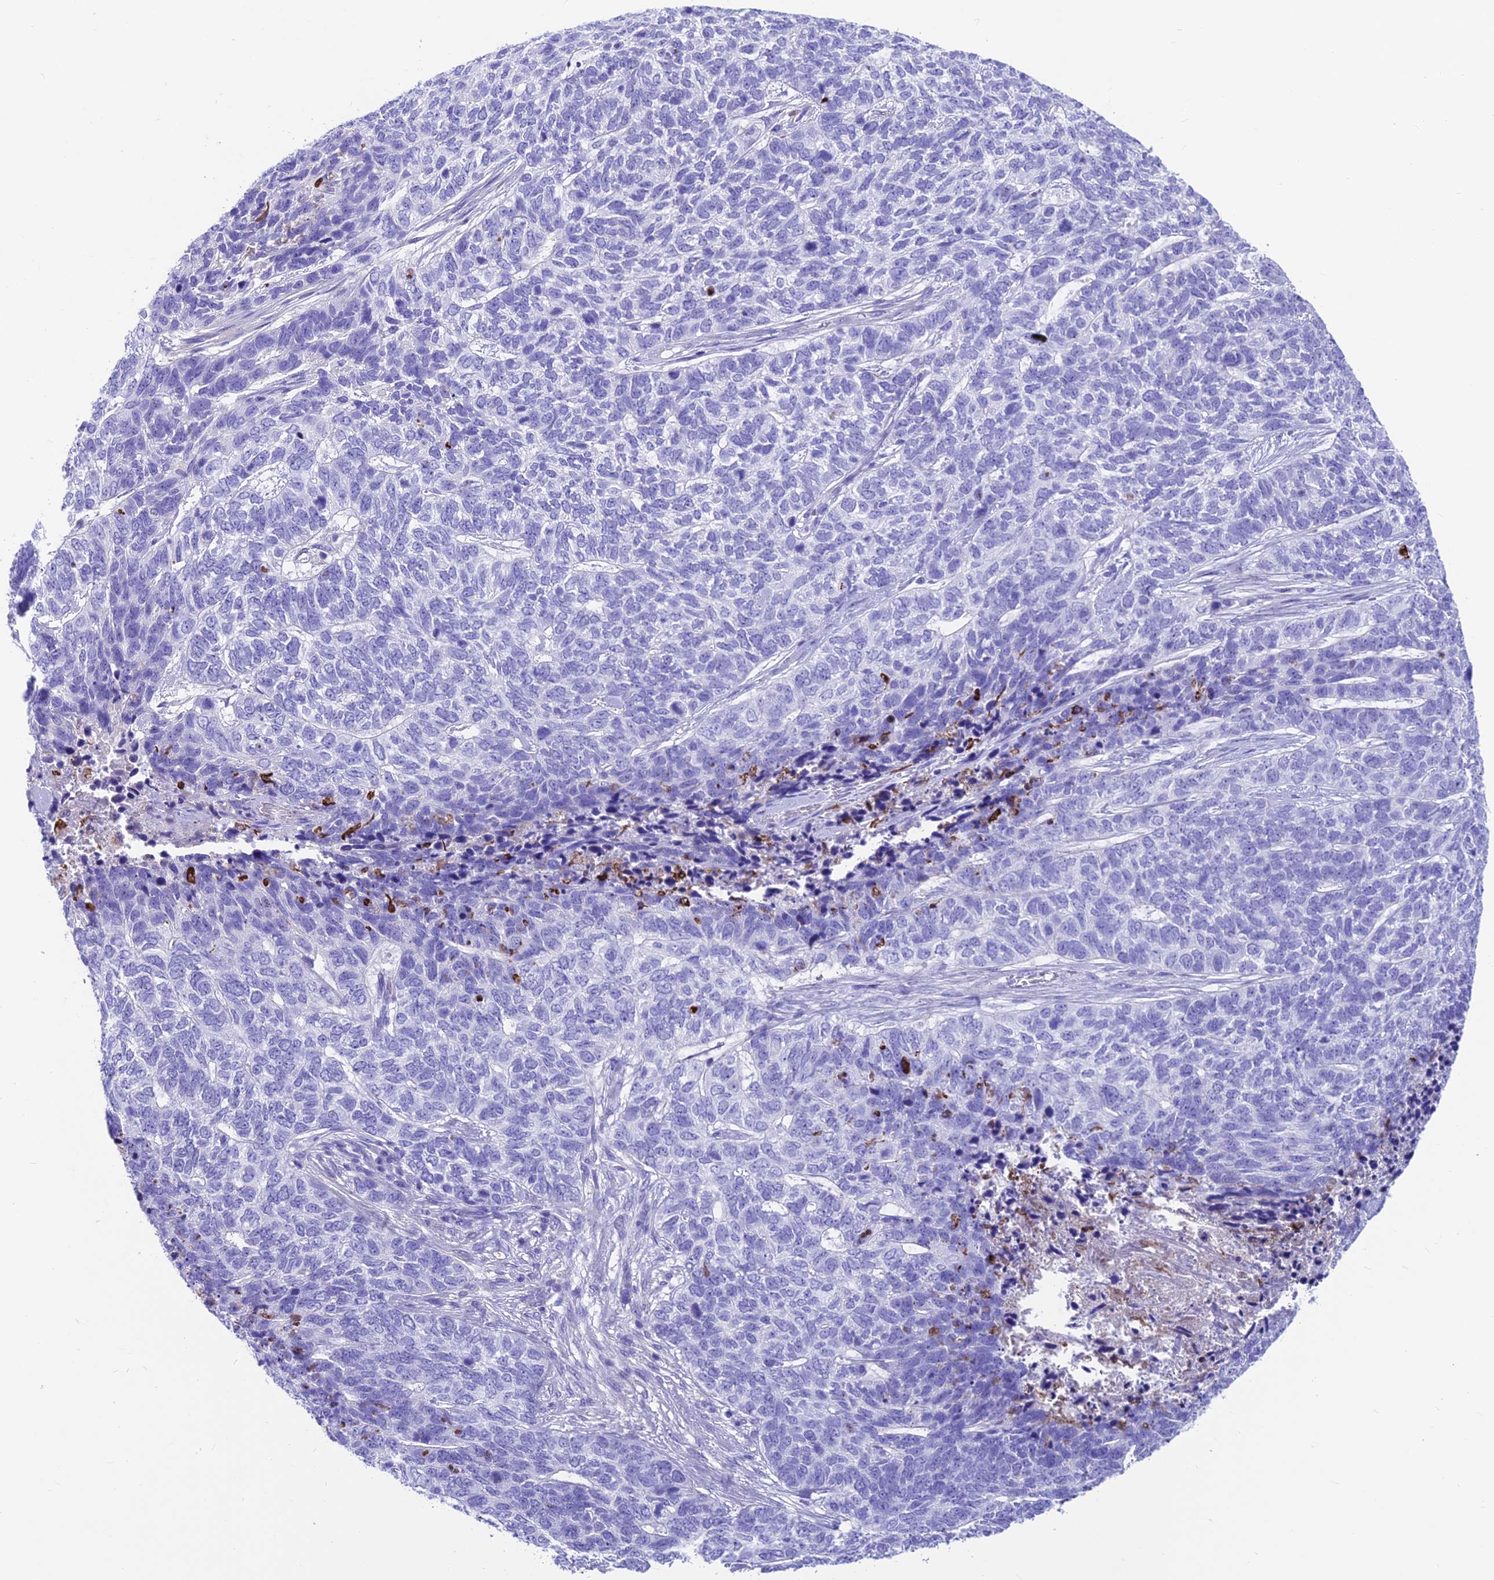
{"staining": {"intensity": "negative", "quantity": "none", "location": "none"}, "tissue": "skin cancer", "cell_type": "Tumor cells", "image_type": "cancer", "snomed": [{"axis": "morphology", "description": "Basal cell carcinoma"}, {"axis": "topography", "description": "Skin"}], "caption": "Tumor cells are negative for protein expression in human skin cancer. The staining was performed using DAB to visualize the protein expression in brown, while the nuclei were stained in blue with hematoxylin (Magnification: 20x).", "gene": "GNG11", "patient": {"sex": "female", "age": 65}}